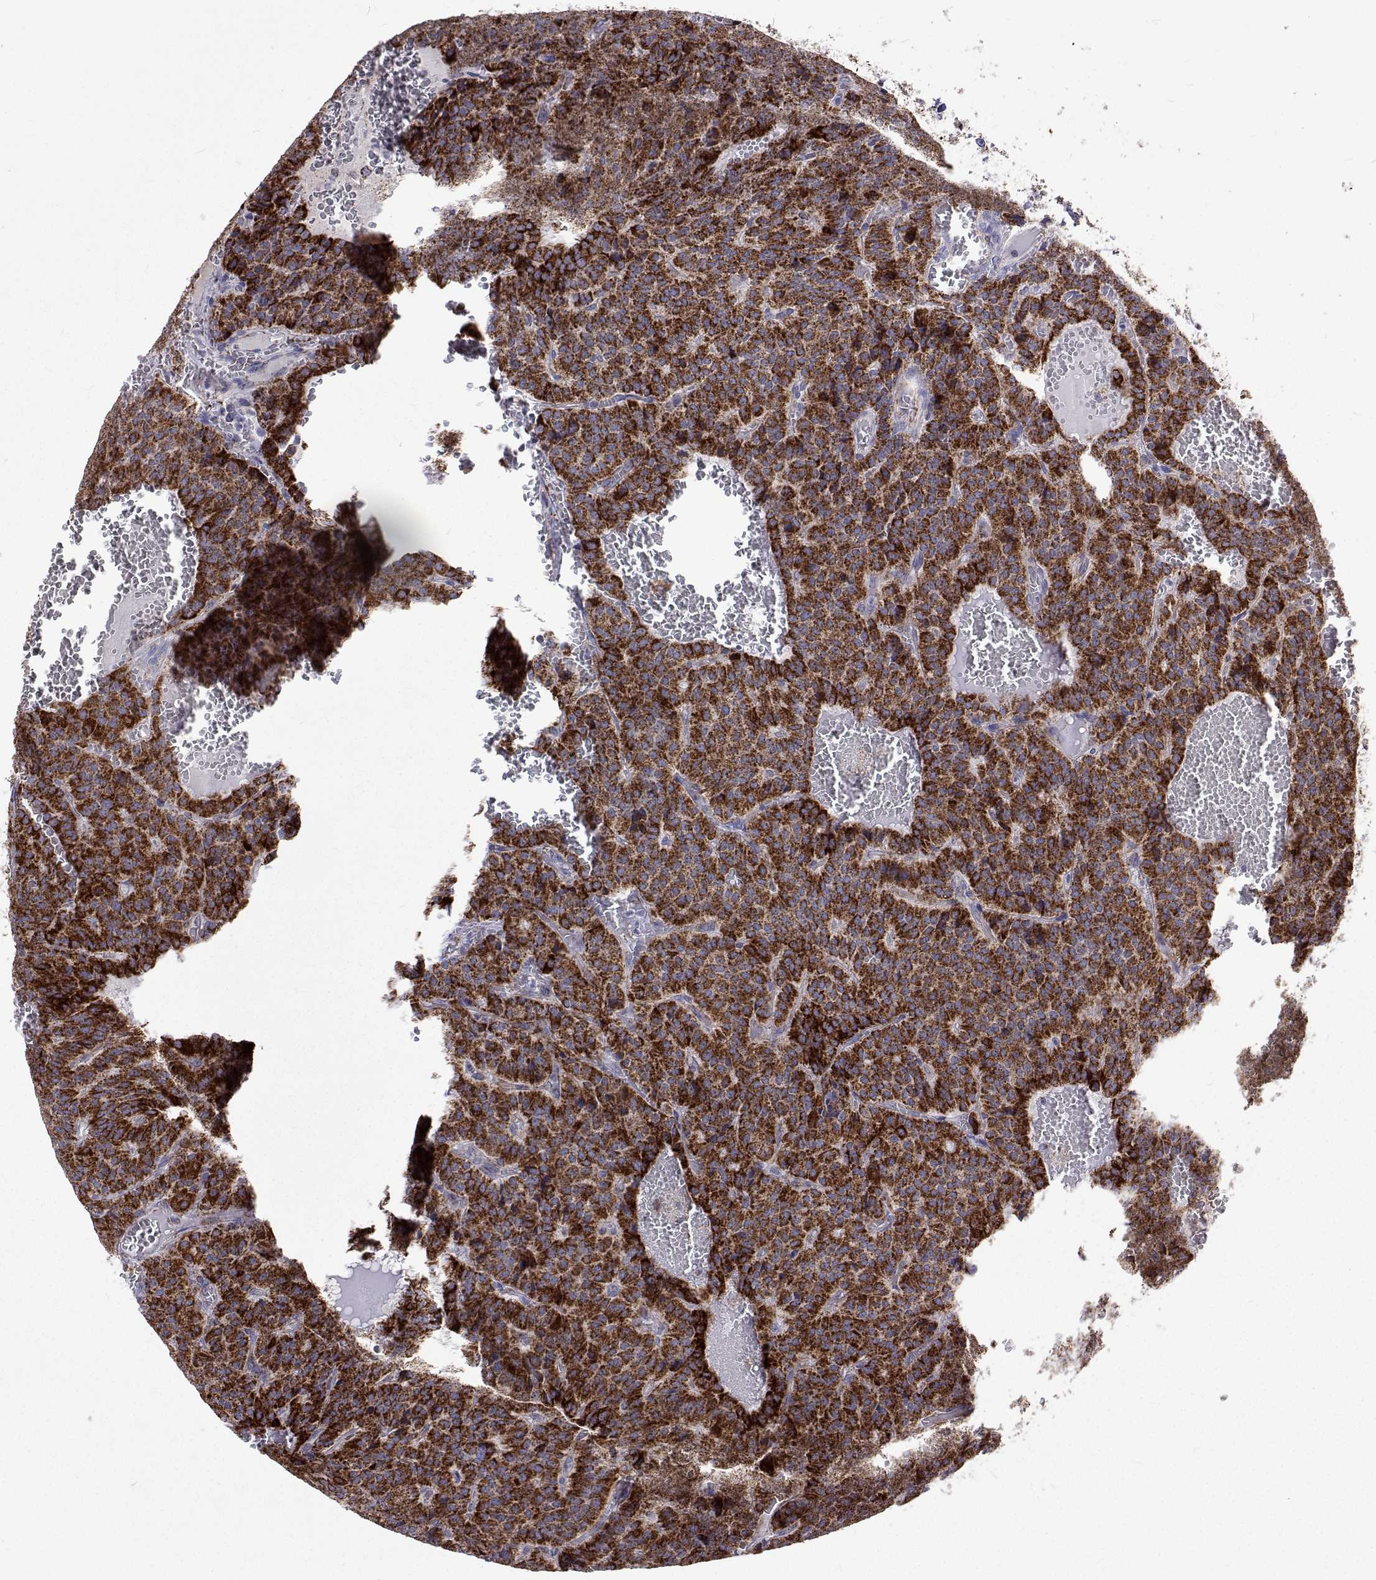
{"staining": {"intensity": "strong", "quantity": ">75%", "location": "cytoplasmic/membranous"}, "tissue": "carcinoid", "cell_type": "Tumor cells", "image_type": "cancer", "snomed": [{"axis": "morphology", "description": "Carcinoid, malignant, NOS"}, {"axis": "topography", "description": "Lung"}], "caption": "Tumor cells reveal strong cytoplasmic/membranous staining in about >75% of cells in carcinoid.", "gene": "MCCC2", "patient": {"sex": "male", "age": 70}}